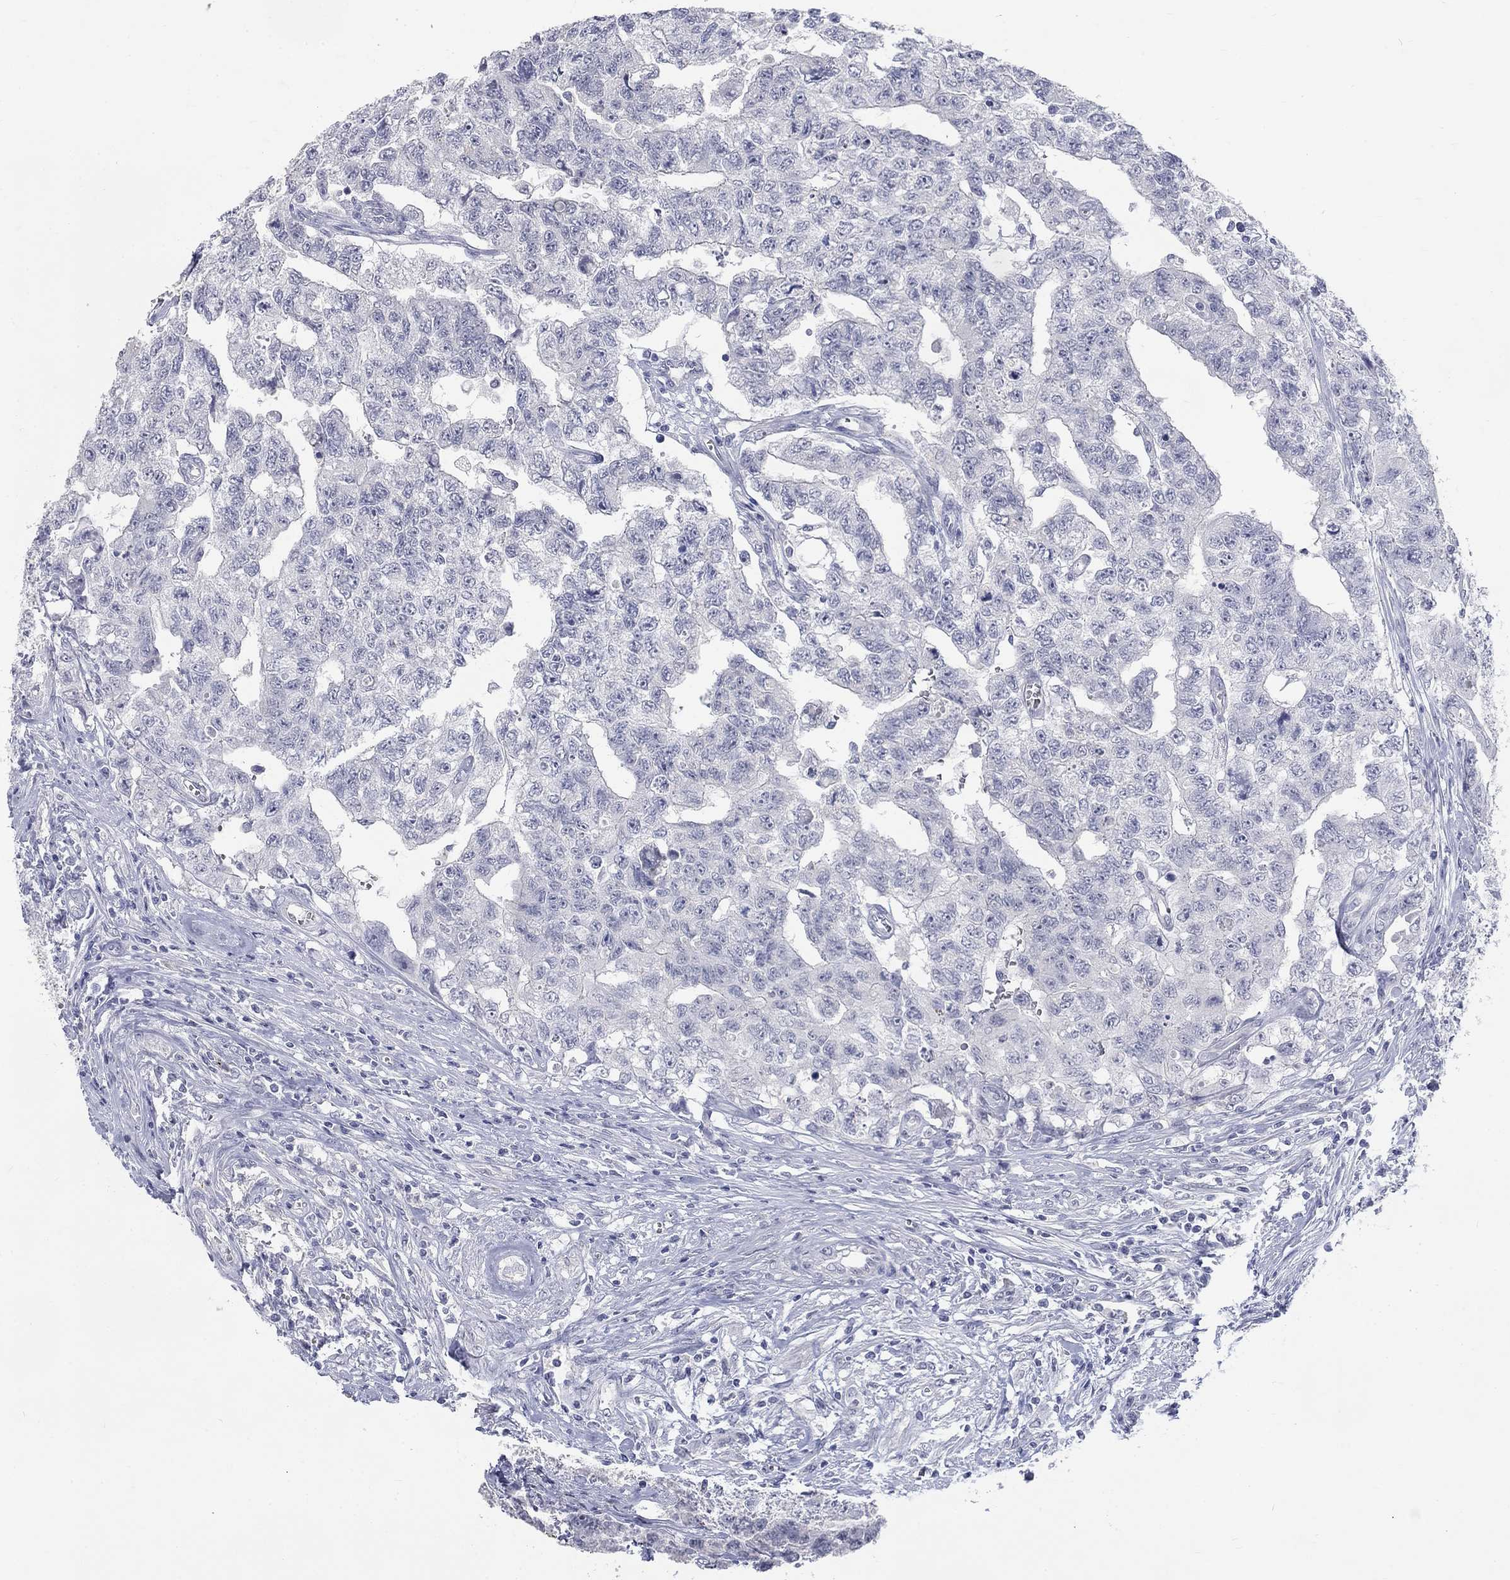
{"staining": {"intensity": "negative", "quantity": "none", "location": "none"}, "tissue": "testis cancer", "cell_type": "Tumor cells", "image_type": "cancer", "snomed": [{"axis": "morphology", "description": "Carcinoma, Embryonal, NOS"}, {"axis": "topography", "description": "Testis"}], "caption": "Tumor cells show no significant protein staining in testis cancer (embryonal carcinoma).", "gene": "ELAVL4", "patient": {"sex": "male", "age": 24}}